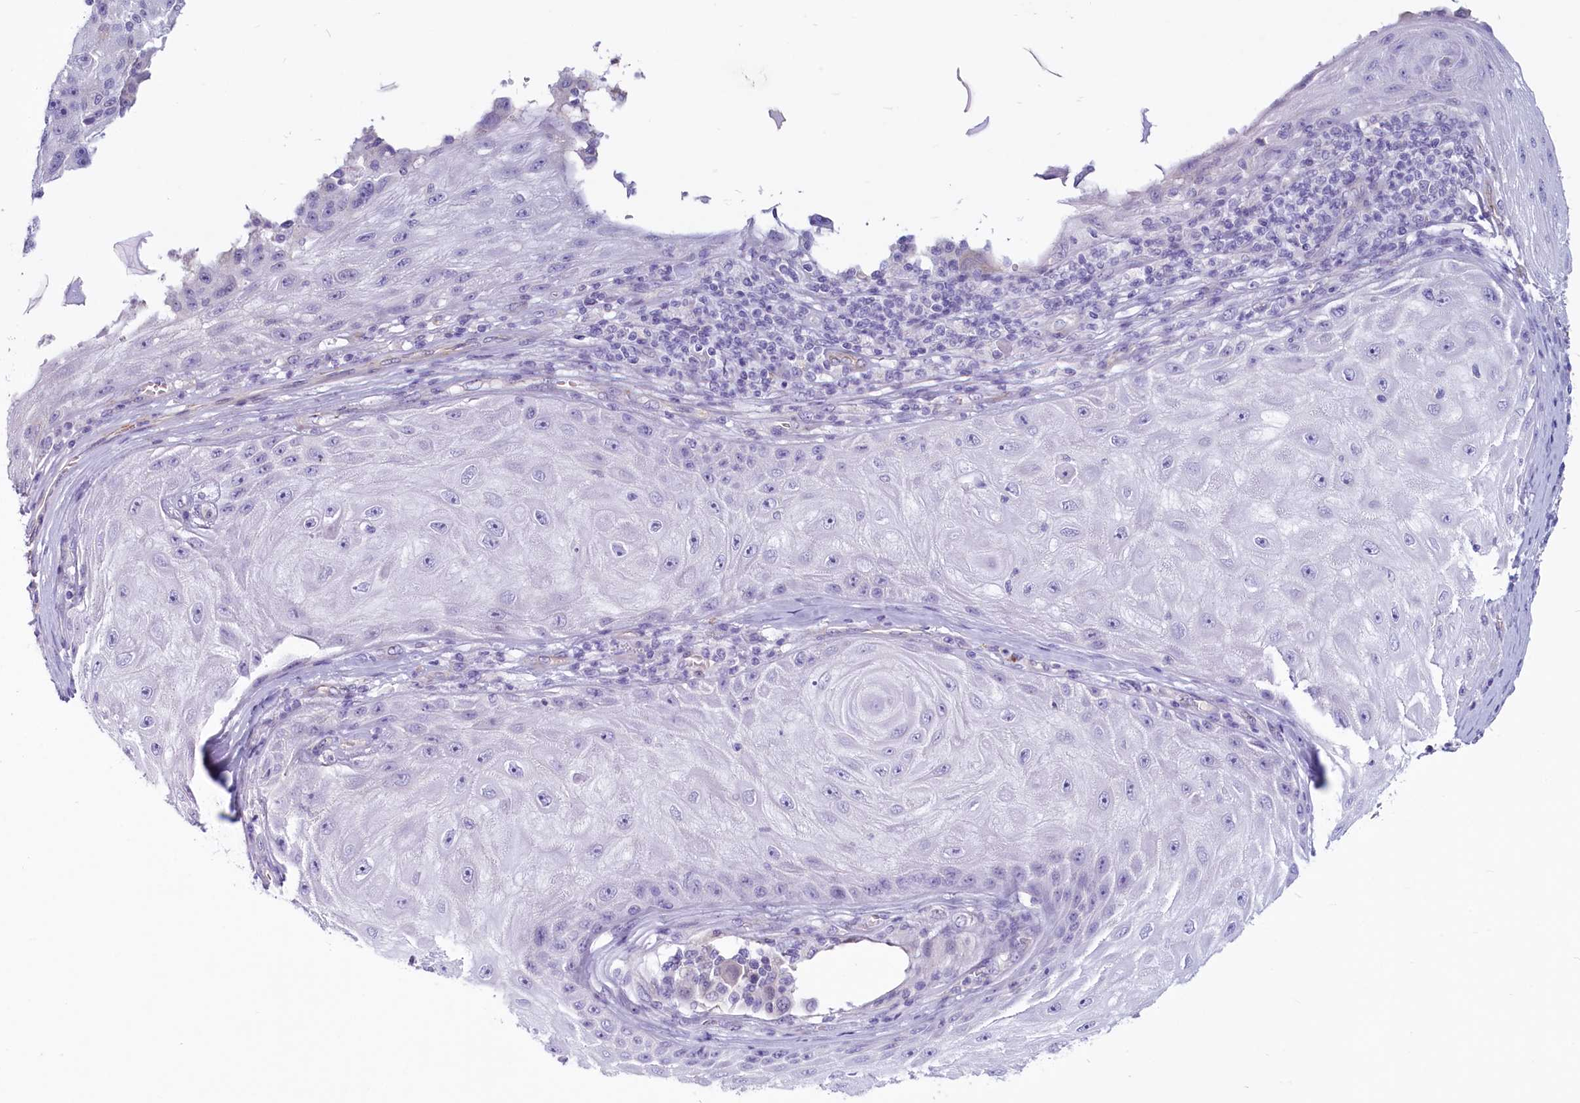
{"staining": {"intensity": "negative", "quantity": "none", "location": "none"}, "tissue": "melanoma", "cell_type": "Tumor cells", "image_type": "cancer", "snomed": [{"axis": "morphology", "description": "Malignant melanoma, NOS"}, {"axis": "topography", "description": "Skin"}], "caption": "Malignant melanoma was stained to show a protein in brown. There is no significant staining in tumor cells. (DAB immunohistochemistry (IHC), high magnification).", "gene": "PROCR", "patient": {"sex": "male", "age": 53}}